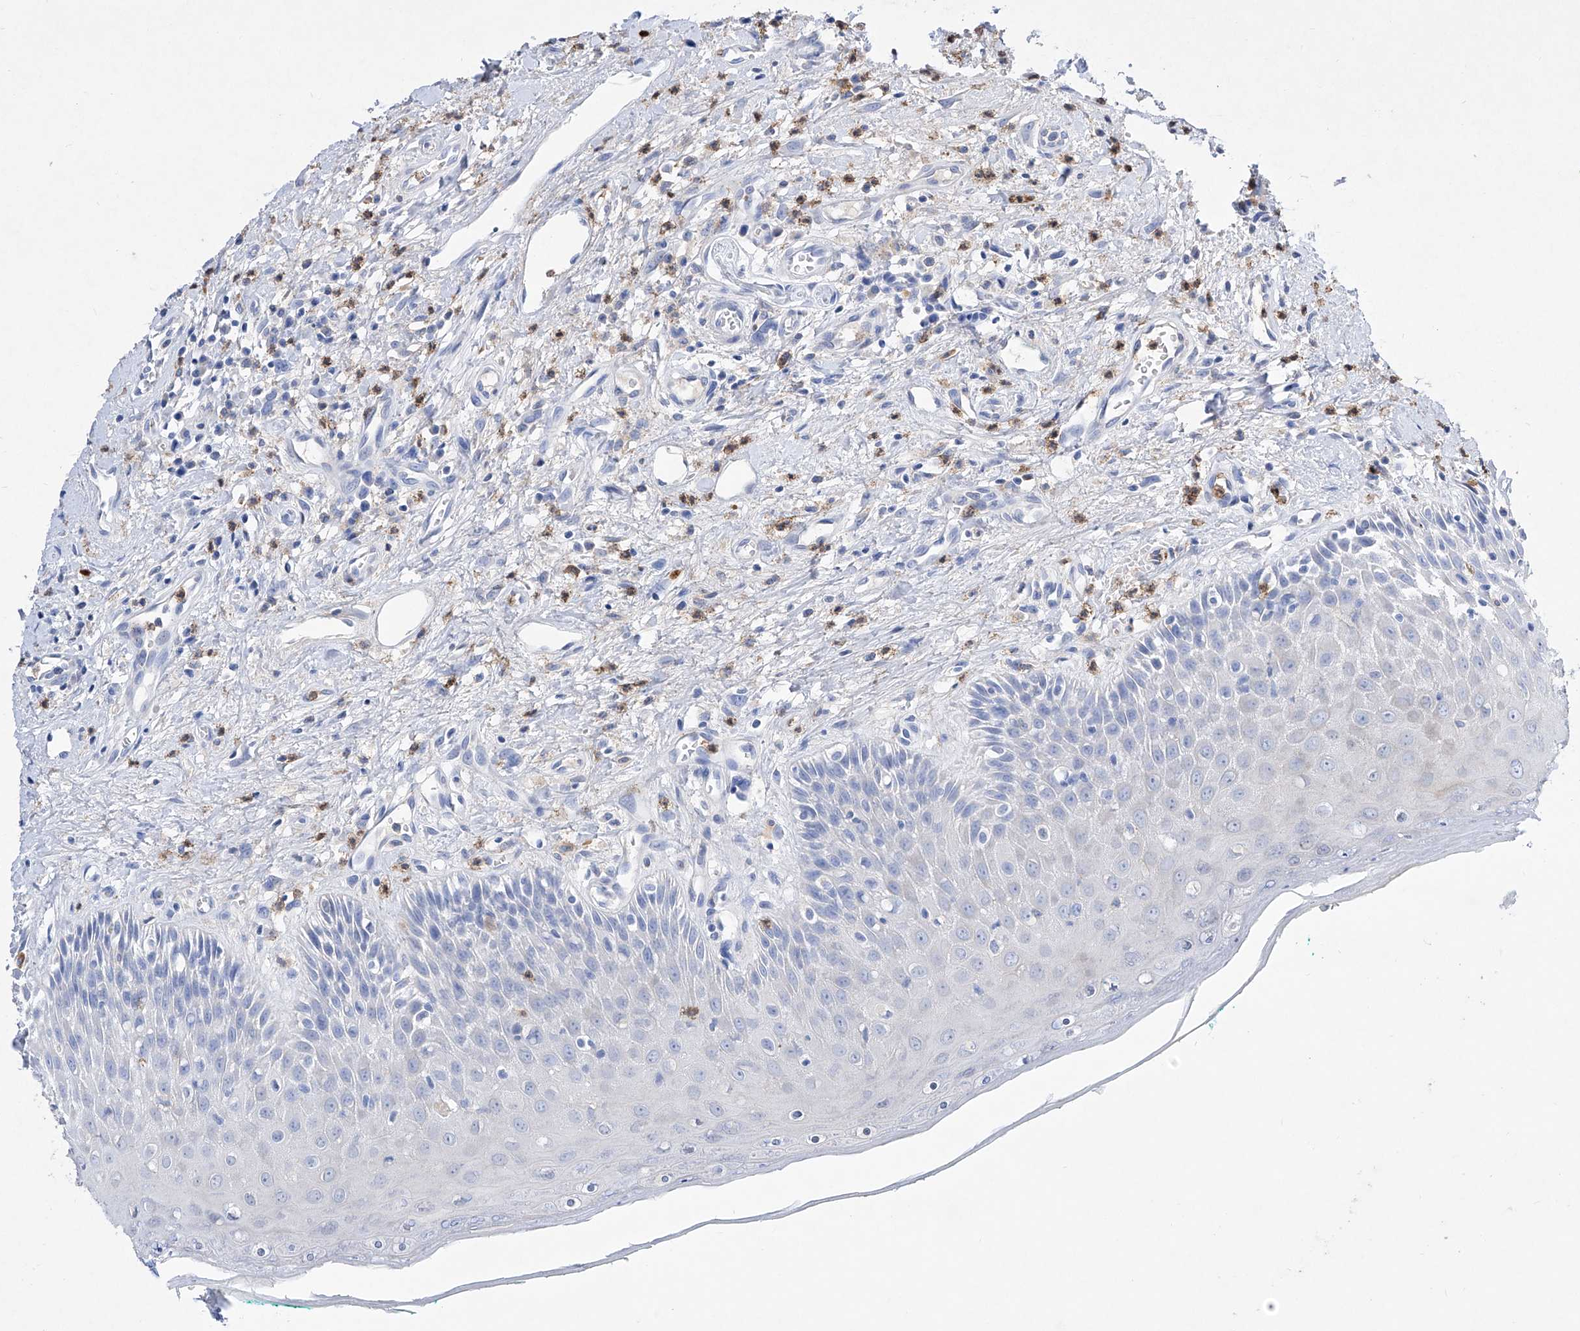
{"staining": {"intensity": "negative", "quantity": "none", "location": "none"}, "tissue": "oral mucosa", "cell_type": "Squamous epithelial cells", "image_type": "normal", "snomed": [{"axis": "morphology", "description": "Normal tissue, NOS"}, {"axis": "topography", "description": "Oral tissue"}], "caption": "Immunohistochemistry (IHC) photomicrograph of normal oral mucosa: oral mucosa stained with DAB reveals no significant protein staining in squamous epithelial cells.", "gene": "TM7SF2", "patient": {"sex": "female", "age": 70}}